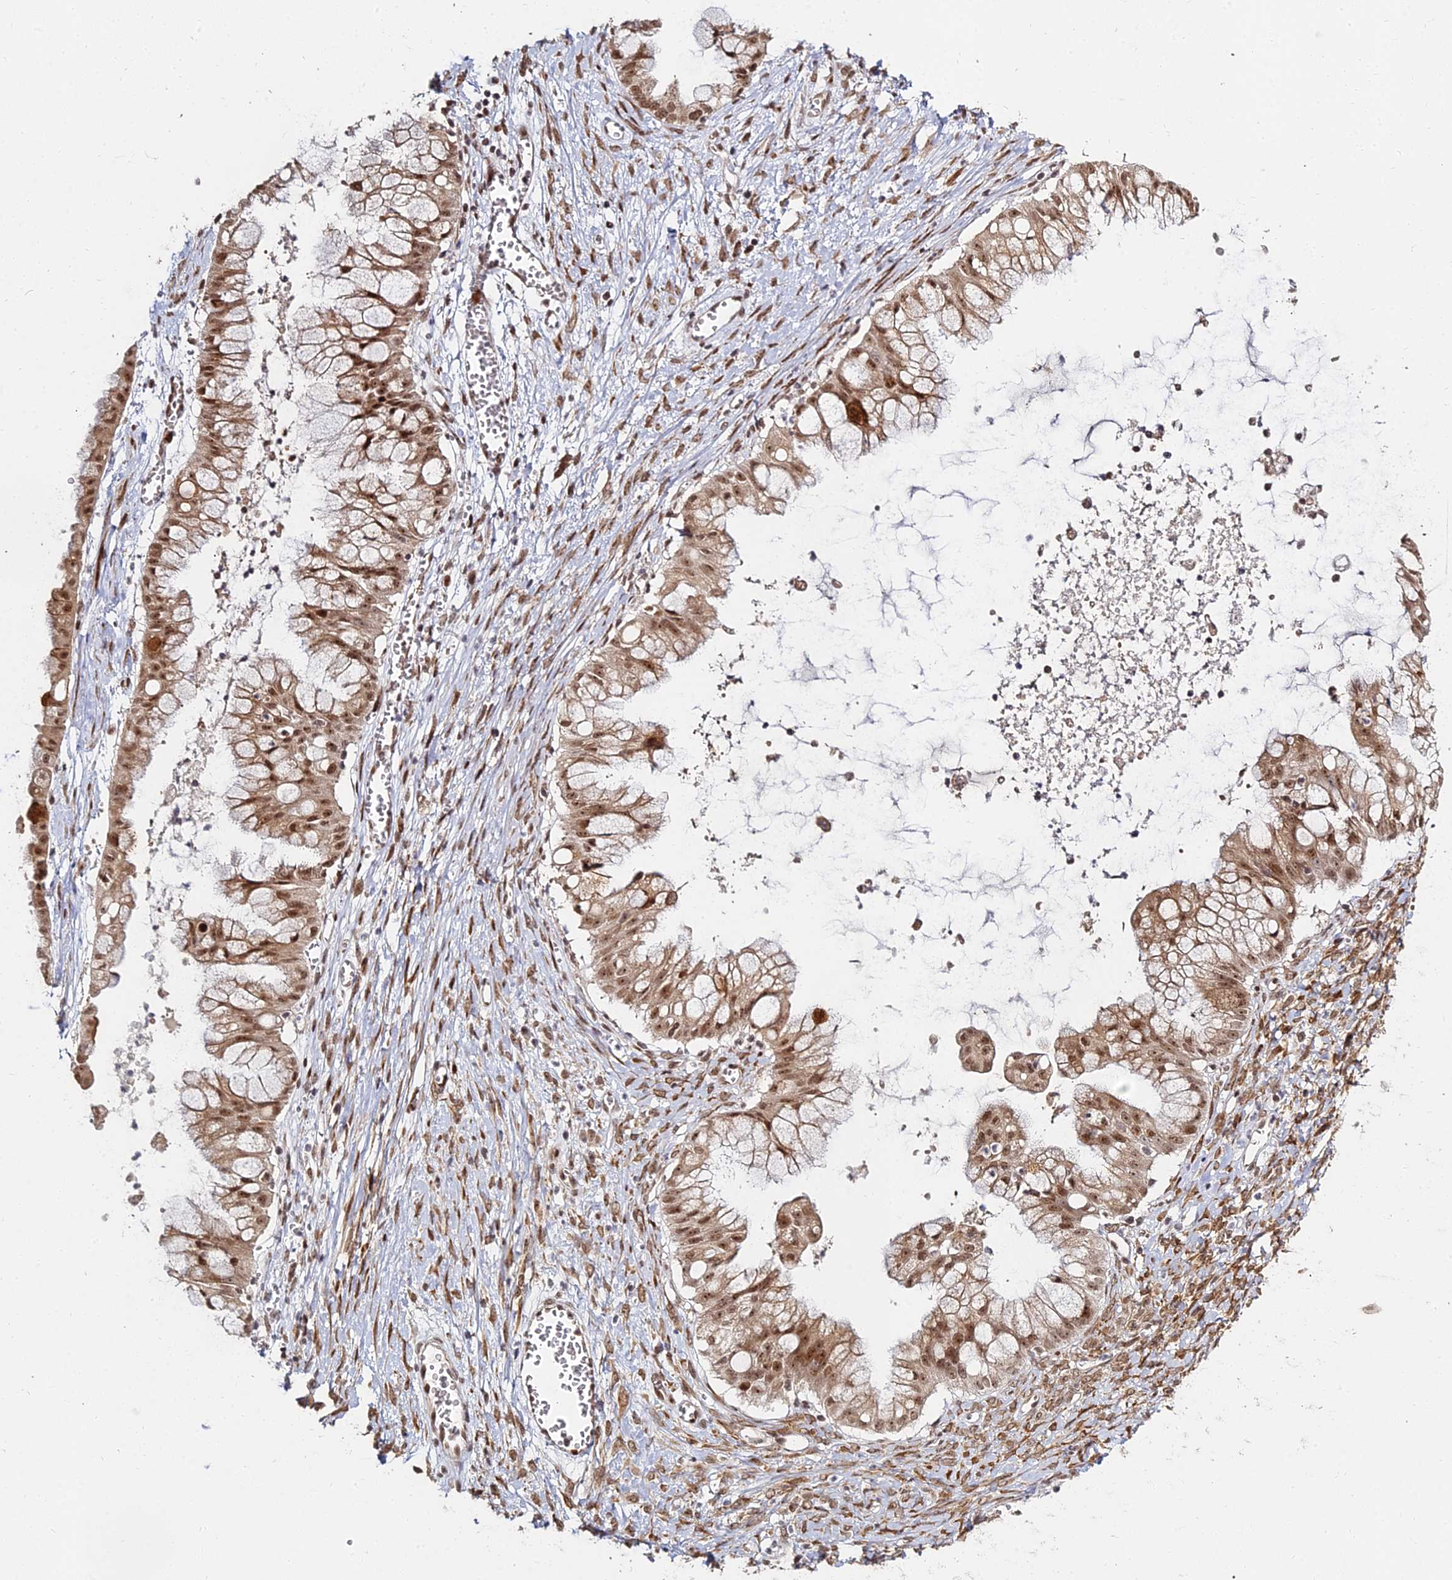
{"staining": {"intensity": "moderate", "quantity": ">75%", "location": "cytoplasmic/membranous,nuclear"}, "tissue": "ovarian cancer", "cell_type": "Tumor cells", "image_type": "cancer", "snomed": [{"axis": "morphology", "description": "Cystadenocarcinoma, mucinous, NOS"}, {"axis": "topography", "description": "Ovary"}], "caption": "Moderate cytoplasmic/membranous and nuclear staining for a protein is identified in approximately >75% of tumor cells of mucinous cystadenocarcinoma (ovarian) using immunohistochemistry (IHC).", "gene": "ABCA2", "patient": {"sex": "female", "age": 70}}